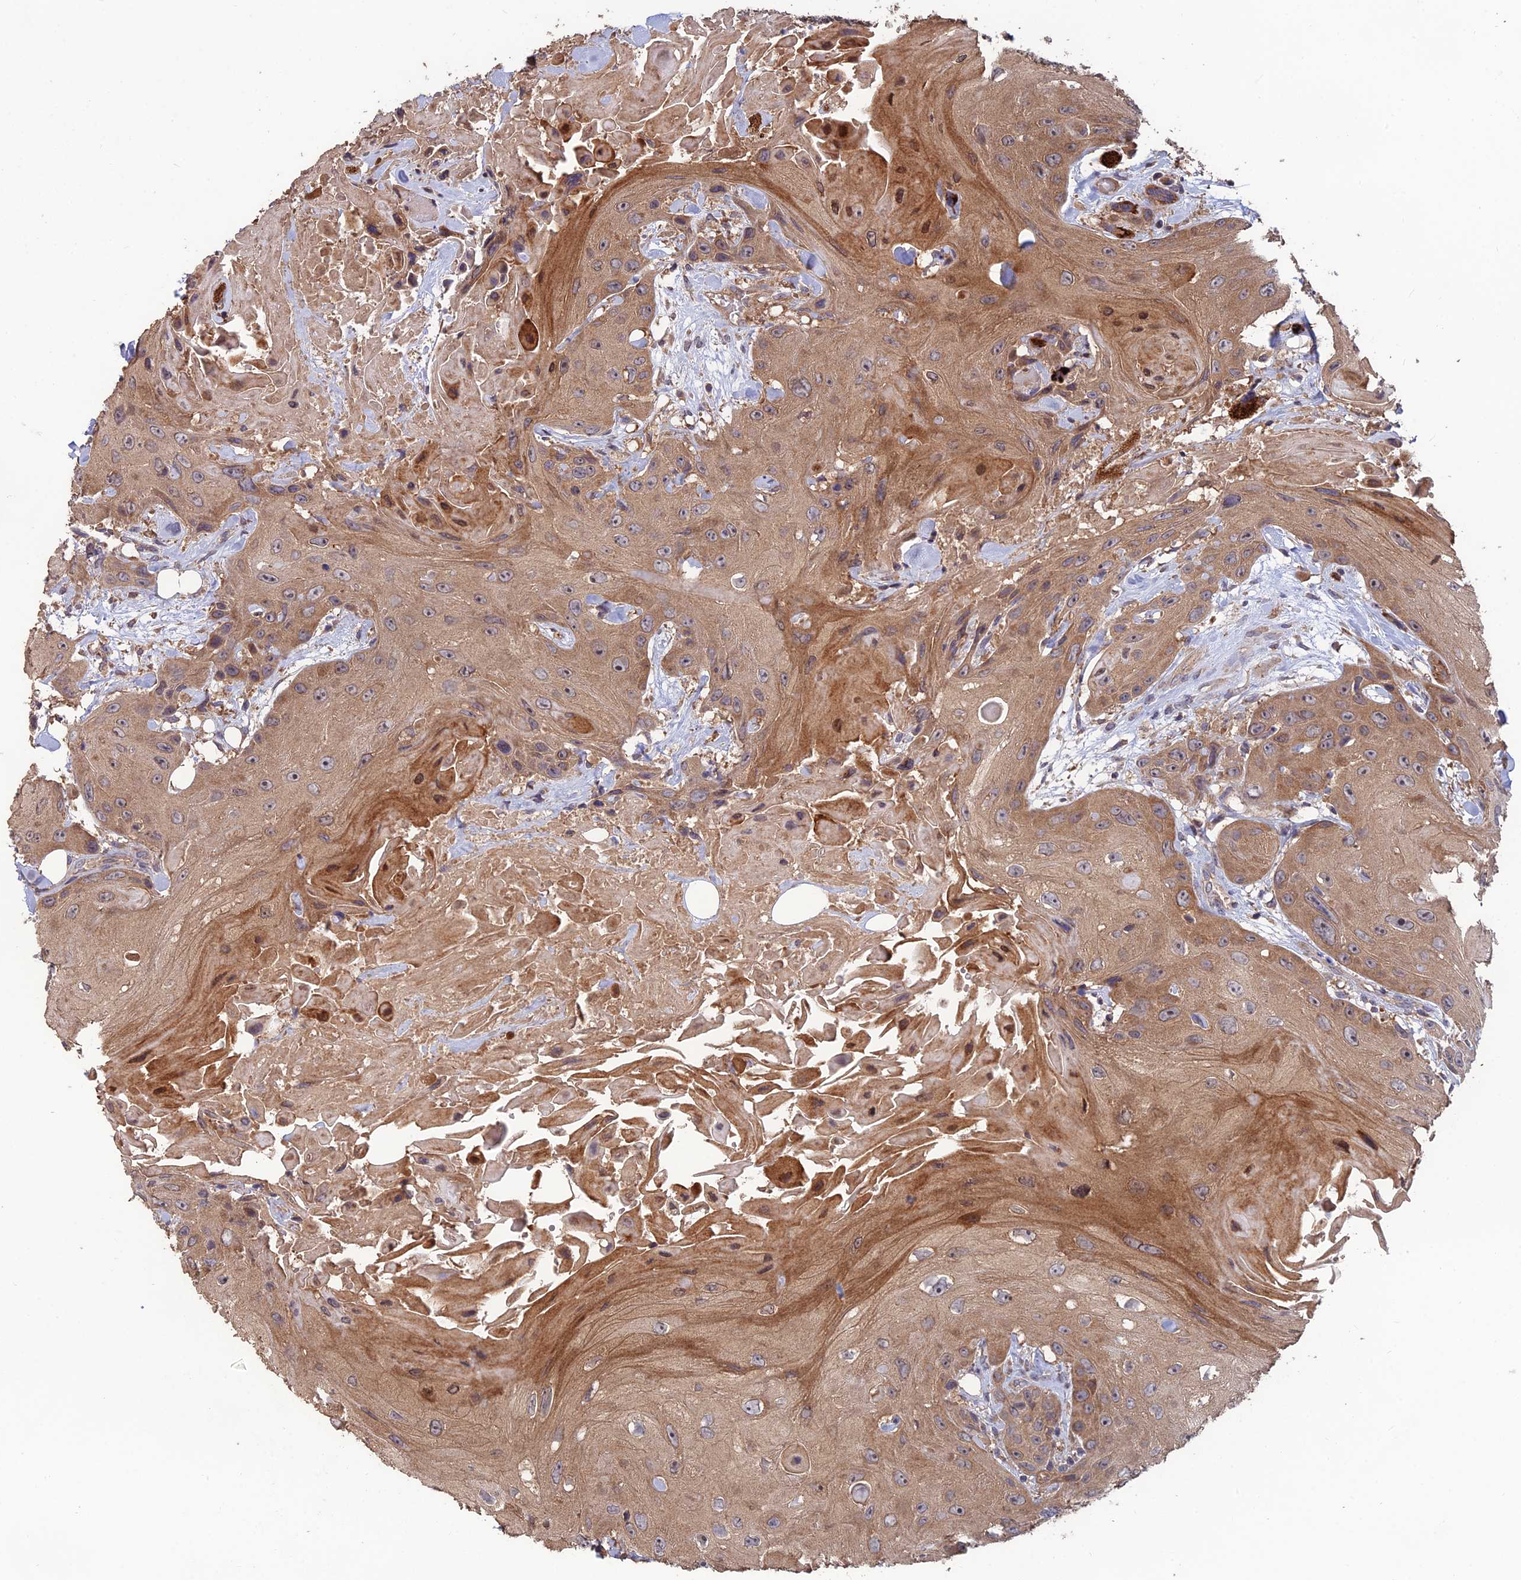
{"staining": {"intensity": "moderate", "quantity": ">75%", "location": "cytoplasmic/membranous"}, "tissue": "head and neck cancer", "cell_type": "Tumor cells", "image_type": "cancer", "snomed": [{"axis": "morphology", "description": "Squamous cell carcinoma, NOS"}, {"axis": "topography", "description": "Head-Neck"}], "caption": "Protein analysis of squamous cell carcinoma (head and neck) tissue displays moderate cytoplasmic/membranous staining in about >75% of tumor cells.", "gene": "SHISA5", "patient": {"sex": "male", "age": 81}}